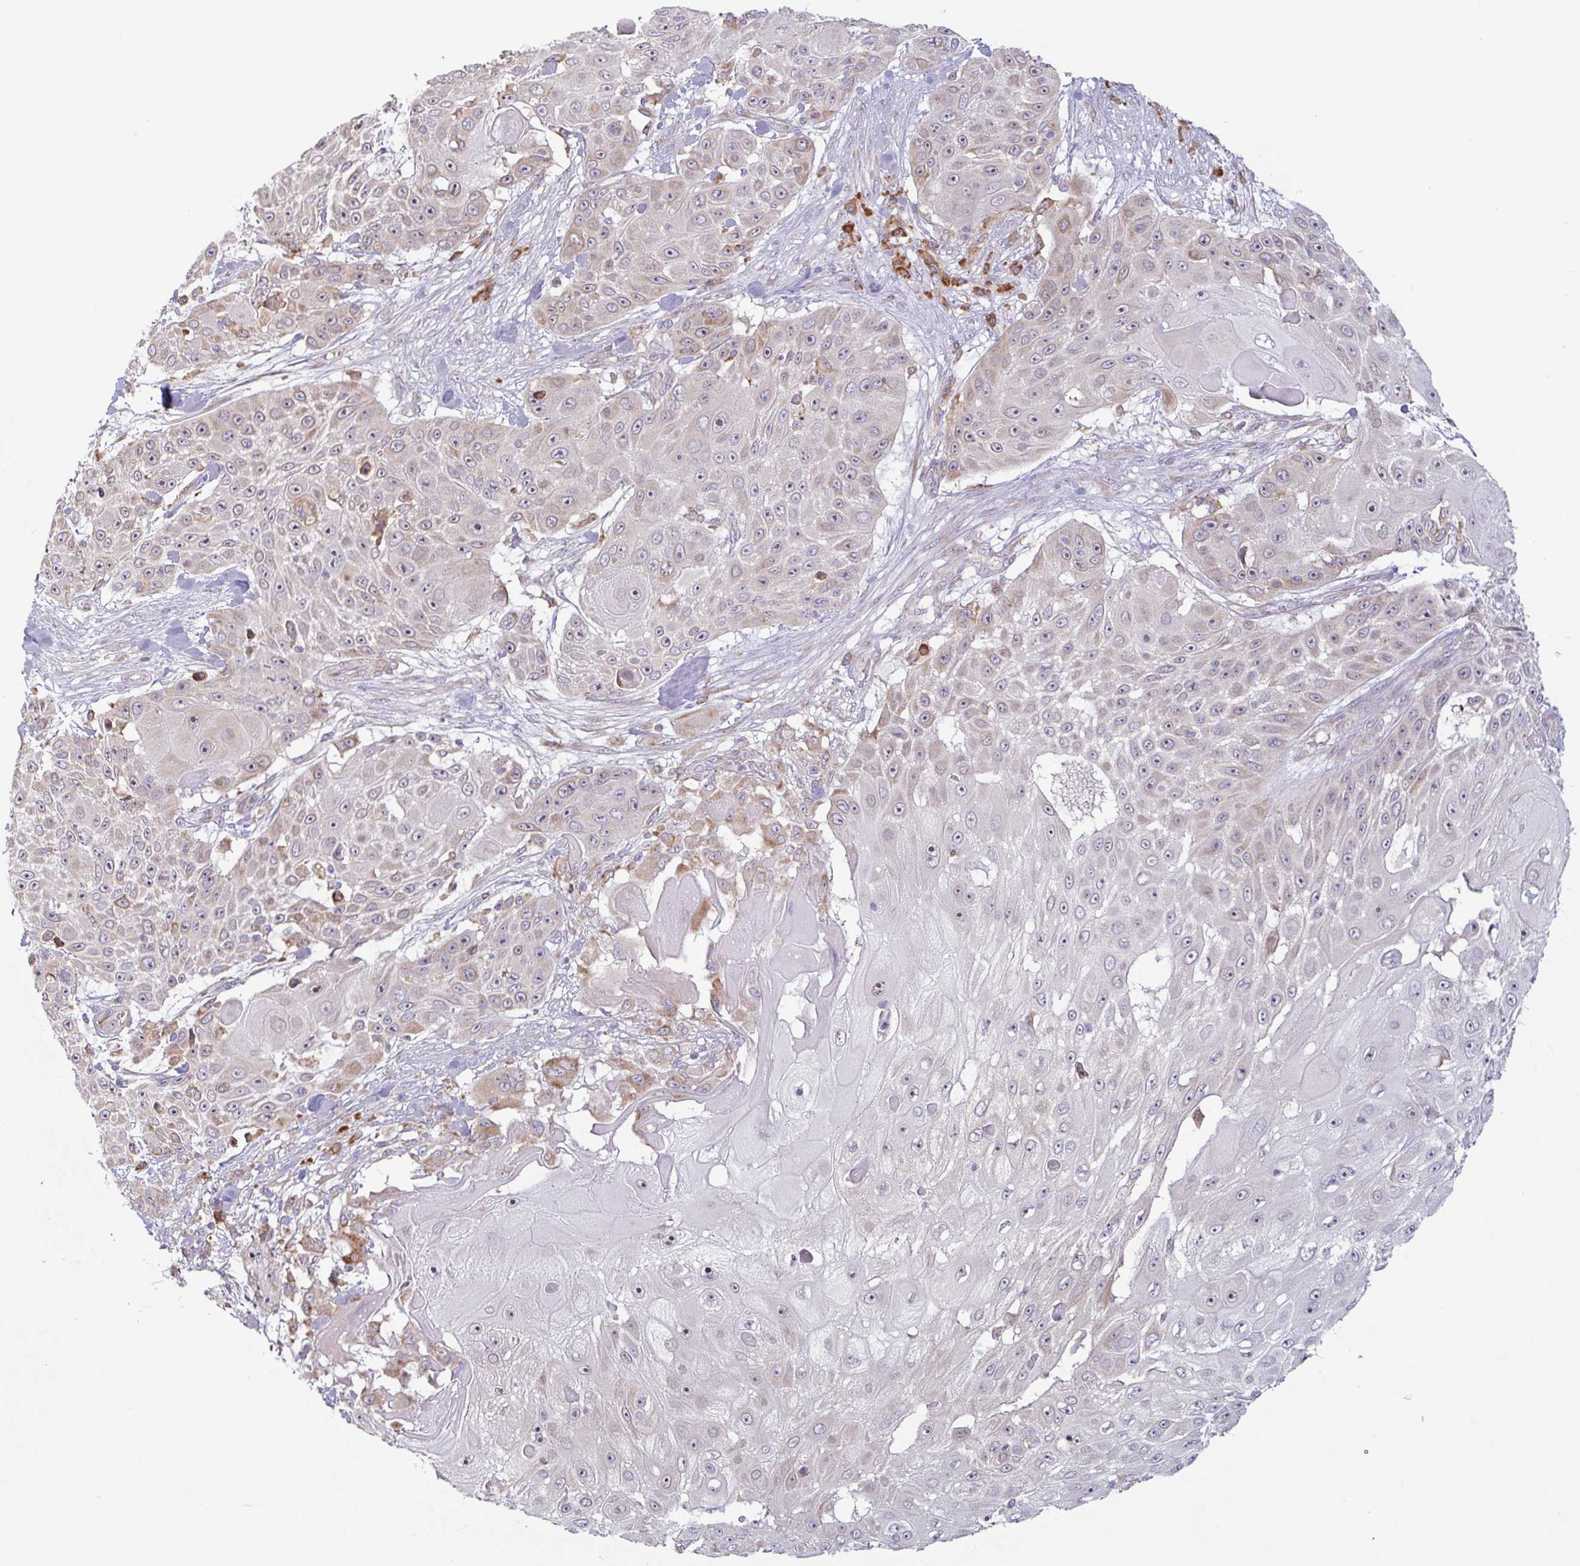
{"staining": {"intensity": "weak", "quantity": "25%-75%", "location": "cytoplasmic/membranous,nuclear"}, "tissue": "skin cancer", "cell_type": "Tumor cells", "image_type": "cancer", "snomed": [{"axis": "morphology", "description": "Squamous cell carcinoma, NOS"}, {"axis": "topography", "description": "Skin"}], "caption": "The micrograph demonstrates immunohistochemical staining of squamous cell carcinoma (skin). There is weak cytoplasmic/membranous and nuclear expression is appreciated in approximately 25%-75% of tumor cells. Using DAB (3,3'-diaminobenzidine) (brown) and hematoxylin (blue) stains, captured at high magnification using brightfield microscopy.", "gene": "RIT1", "patient": {"sex": "female", "age": 86}}